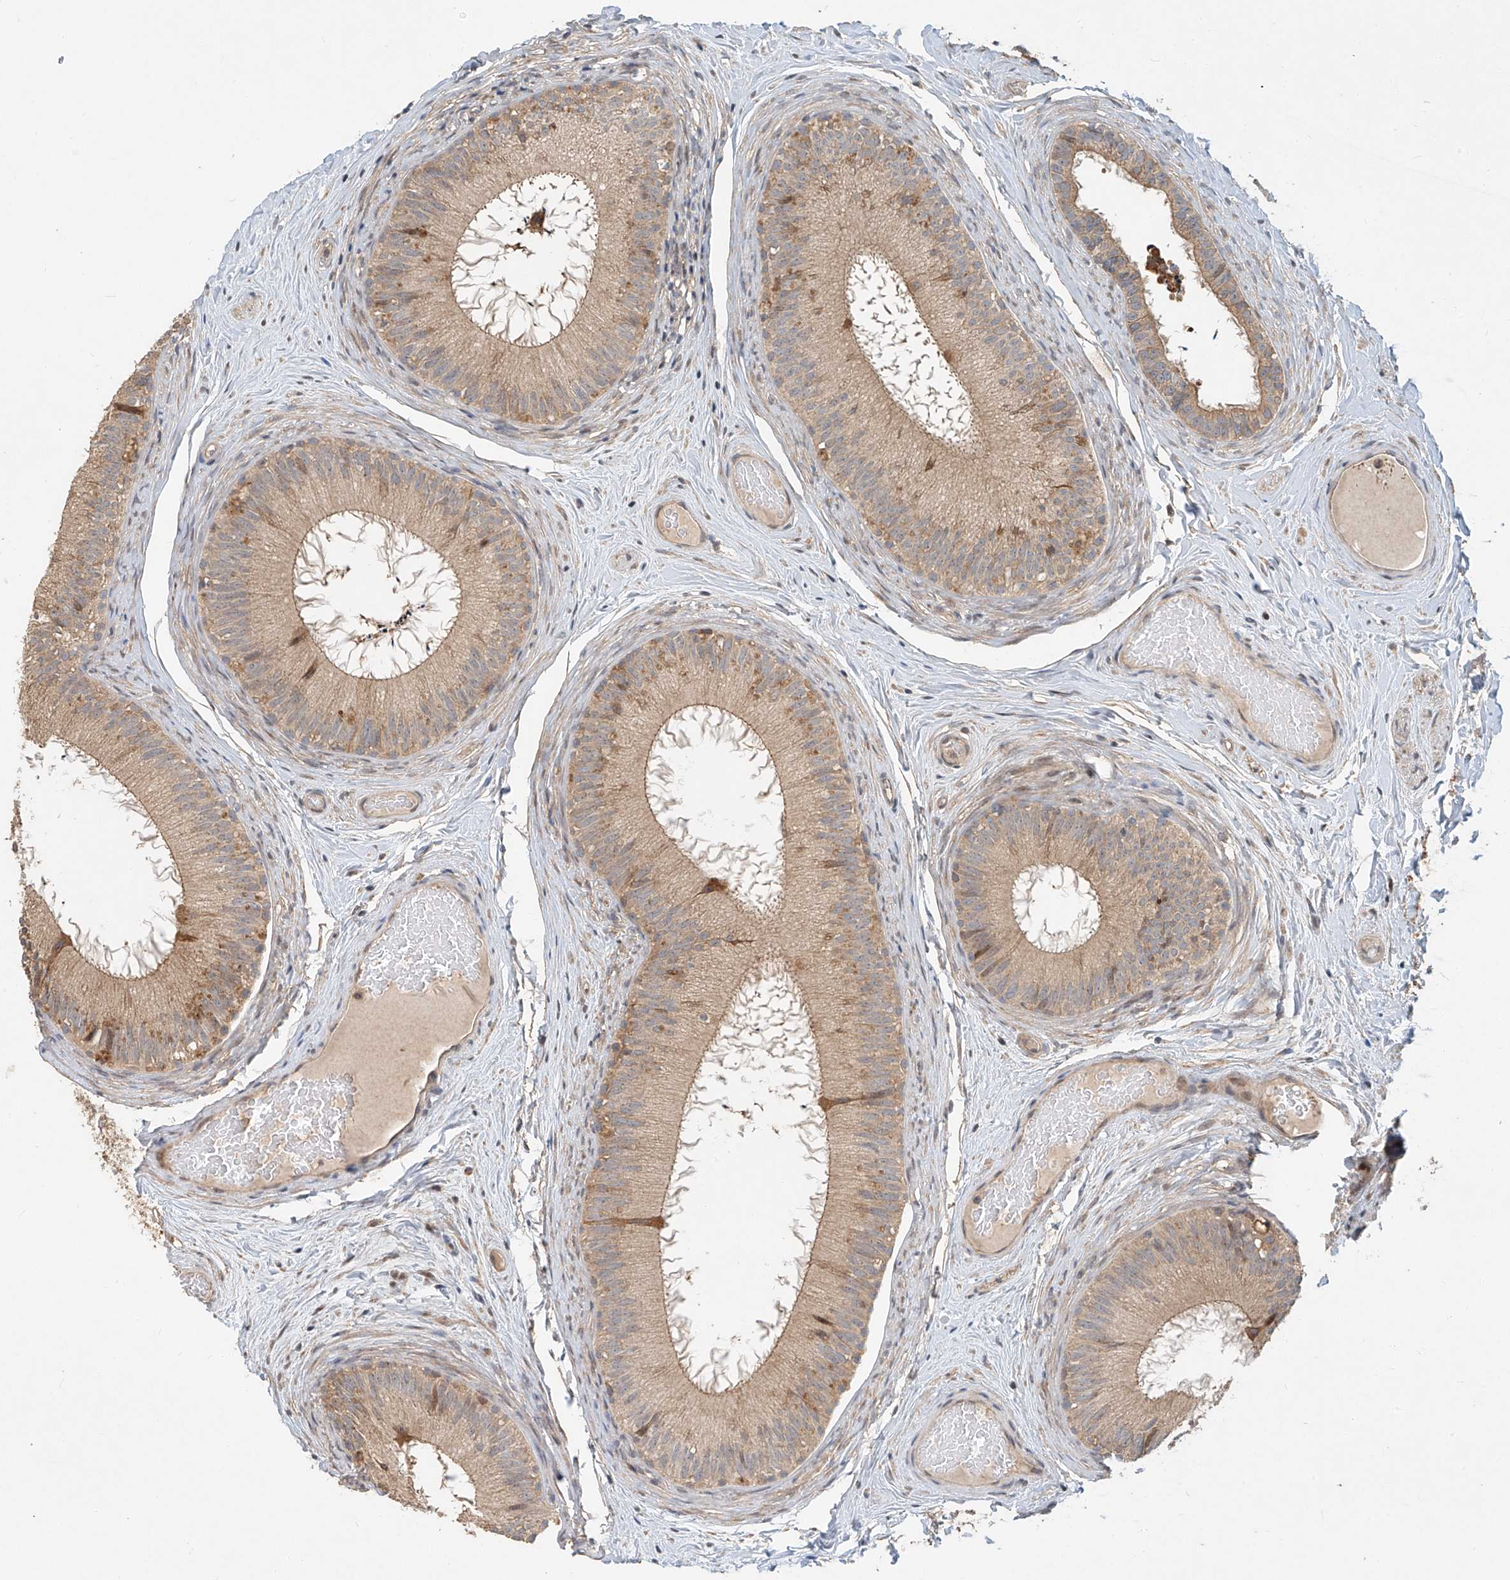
{"staining": {"intensity": "weak", "quantity": ">75%", "location": "cytoplasmic/membranous"}, "tissue": "epididymis", "cell_type": "Glandular cells", "image_type": "normal", "snomed": [{"axis": "morphology", "description": "Normal tissue, NOS"}, {"axis": "topography", "description": "Epididymis"}], "caption": "Approximately >75% of glandular cells in normal human epididymis demonstrate weak cytoplasmic/membranous protein expression as visualized by brown immunohistochemical staining.", "gene": "TMEM61", "patient": {"sex": "male", "age": 50}}